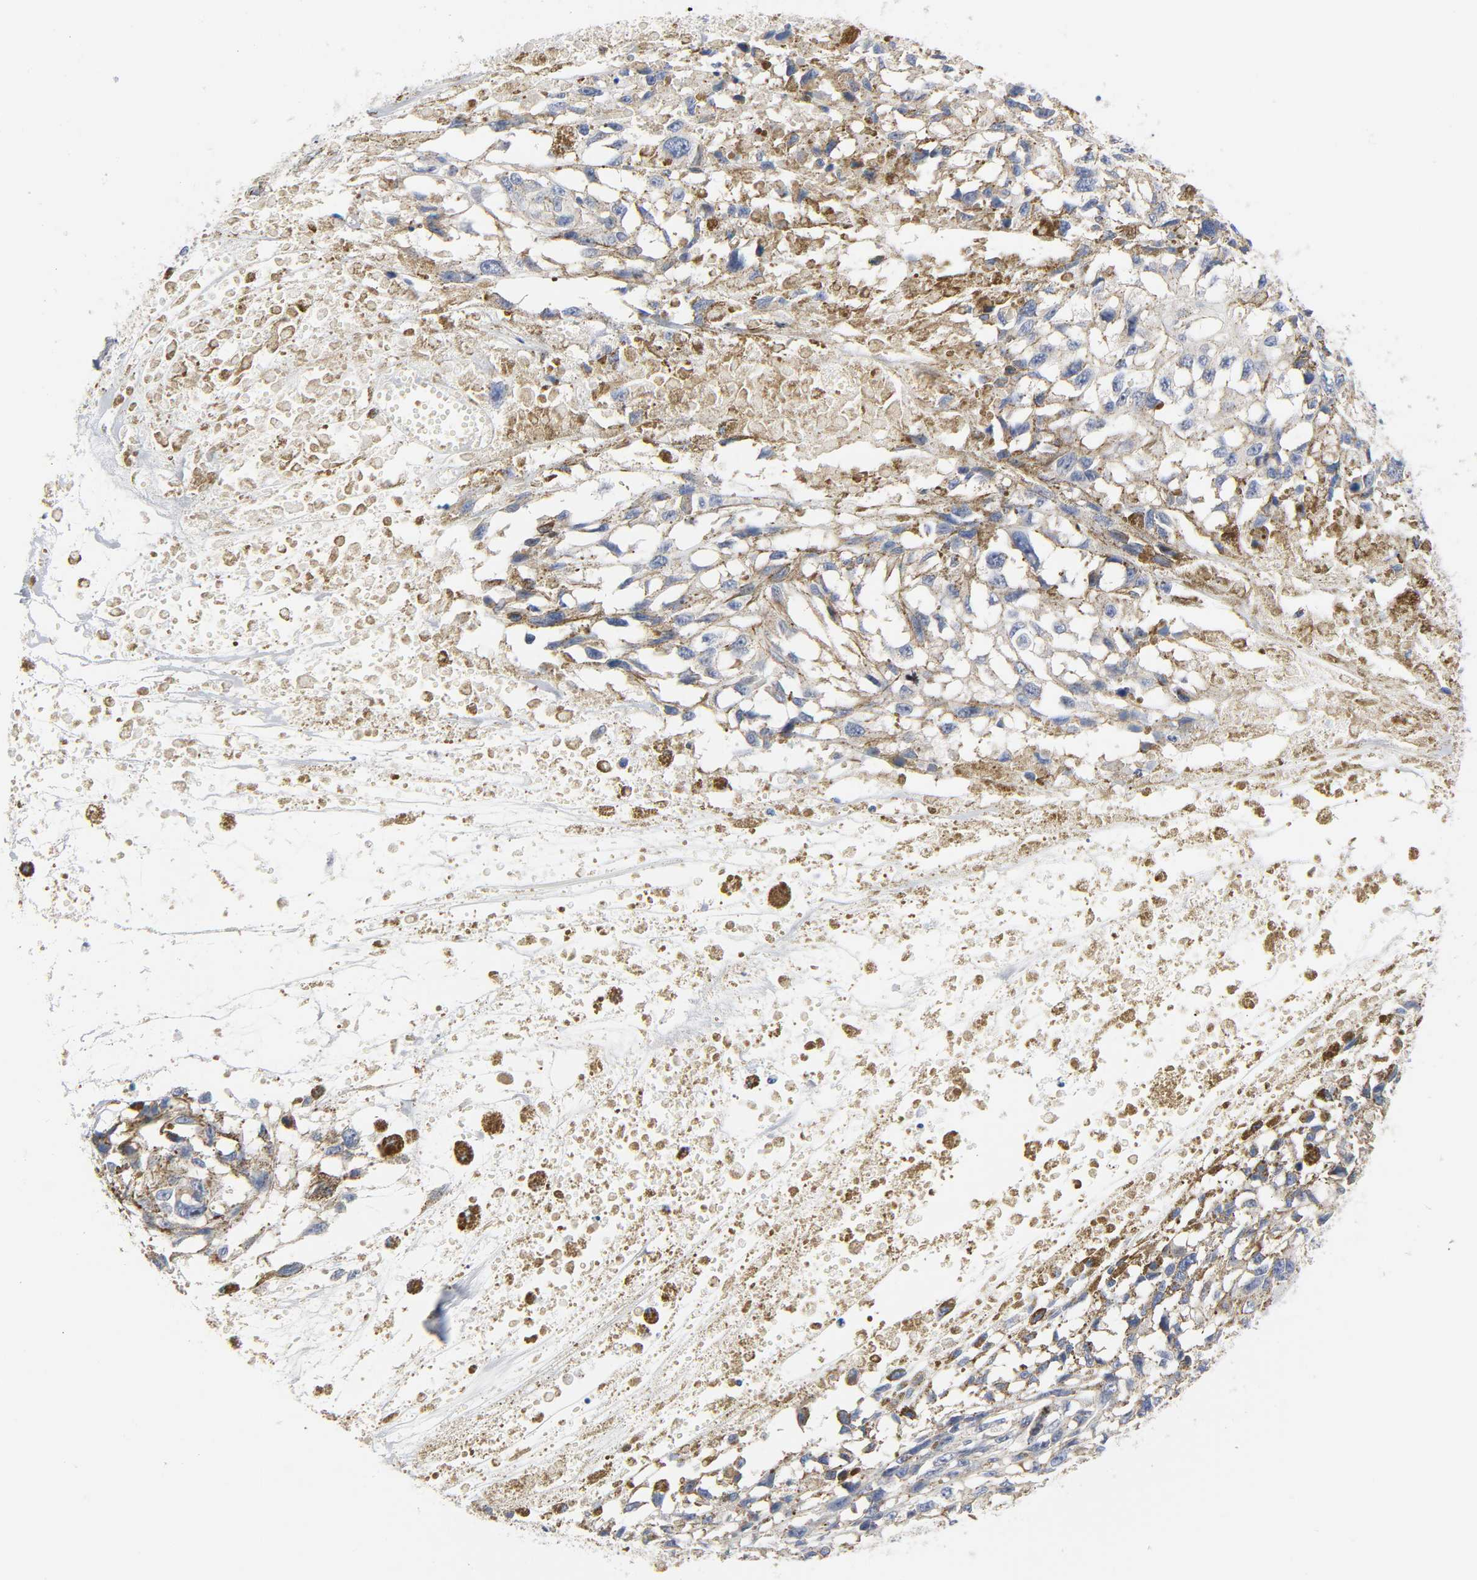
{"staining": {"intensity": "moderate", "quantity": ">75%", "location": "cytoplasmic/membranous"}, "tissue": "melanoma", "cell_type": "Tumor cells", "image_type": "cancer", "snomed": [{"axis": "morphology", "description": "Malignant melanoma, Metastatic site"}, {"axis": "topography", "description": "Lymph node"}], "caption": "The photomicrograph displays staining of melanoma, revealing moderate cytoplasmic/membranous protein positivity (brown color) within tumor cells.", "gene": "CD2AP", "patient": {"sex": "male", "age": 59}}